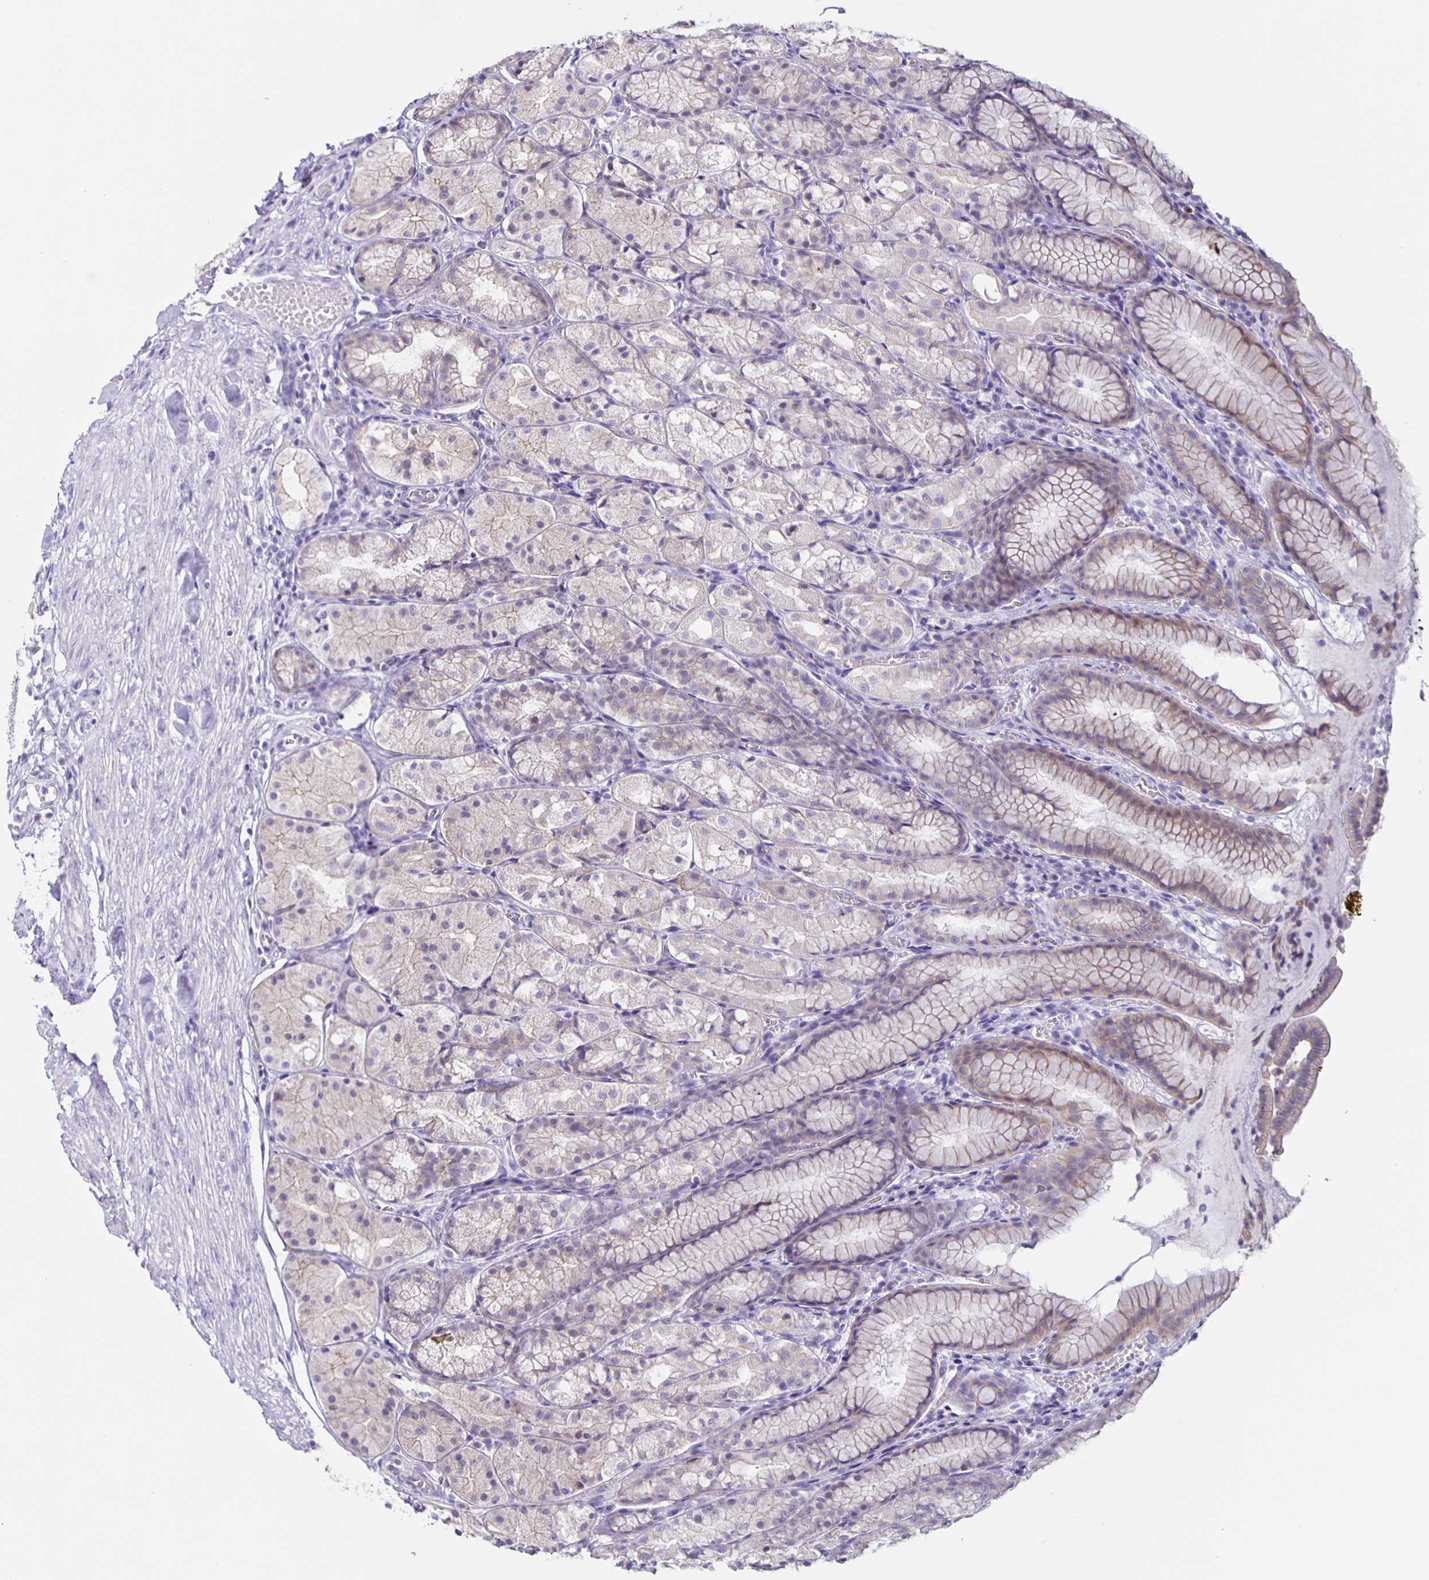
{"staining": {"intensity": "weak", "quantity": "<25%", "location": "cytoplasmic/membranous"}, "tissue": "stomach", "cell_type": "Glandular cells", "image_type": "normal", "snomed": [{"axis": "morphology", "description": "Normal tissue, NOS"}, {"axis": "topography", "description": "Stomach"}], "caption": "This photomicrograph is of unremarkable stomach stained with immunohistochemistry to label a protein in brown with the nuclei are counter-stained blue. There is no expression in glandular cells.", "gene": "SLC12A3", "patient": {"sex": "male", "age": 70}}